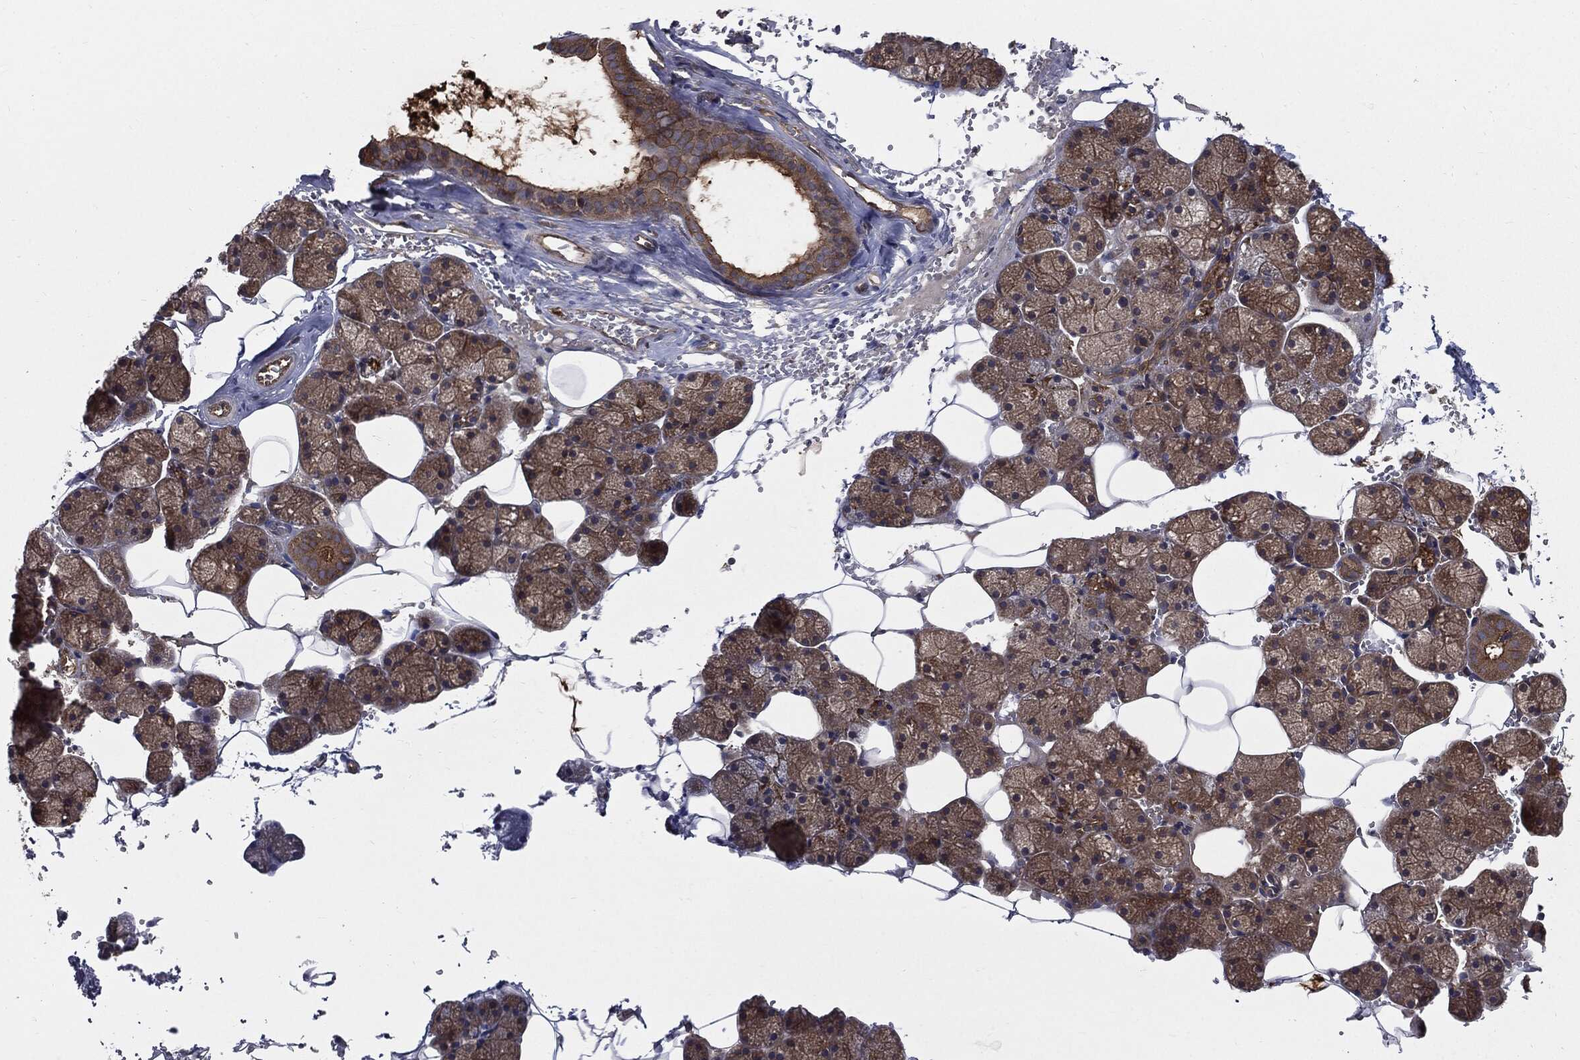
{"staining": {"intensity": "moderate", "quantity": "25%-75%", "location": "cytoplasmic/membranous"}, "tissue": "salivary gland", "cell_type": "Glandular cells", "image_type": "normal", "snomed": [{"axis": "morphology", "description": "Normal tissue, NOS"}, {"axis": "topography", "description": "Salivary gland"}], "caption": "Immunohistochemistry image of normal salivary gland stained for a protein (brown), which displays medium levels of moderate cytoplasmic/membranous expression in about 25%-75% of glandular cells.", "gene": "PDCD6IP", "patient": {"sex": "male", "age": 38}}